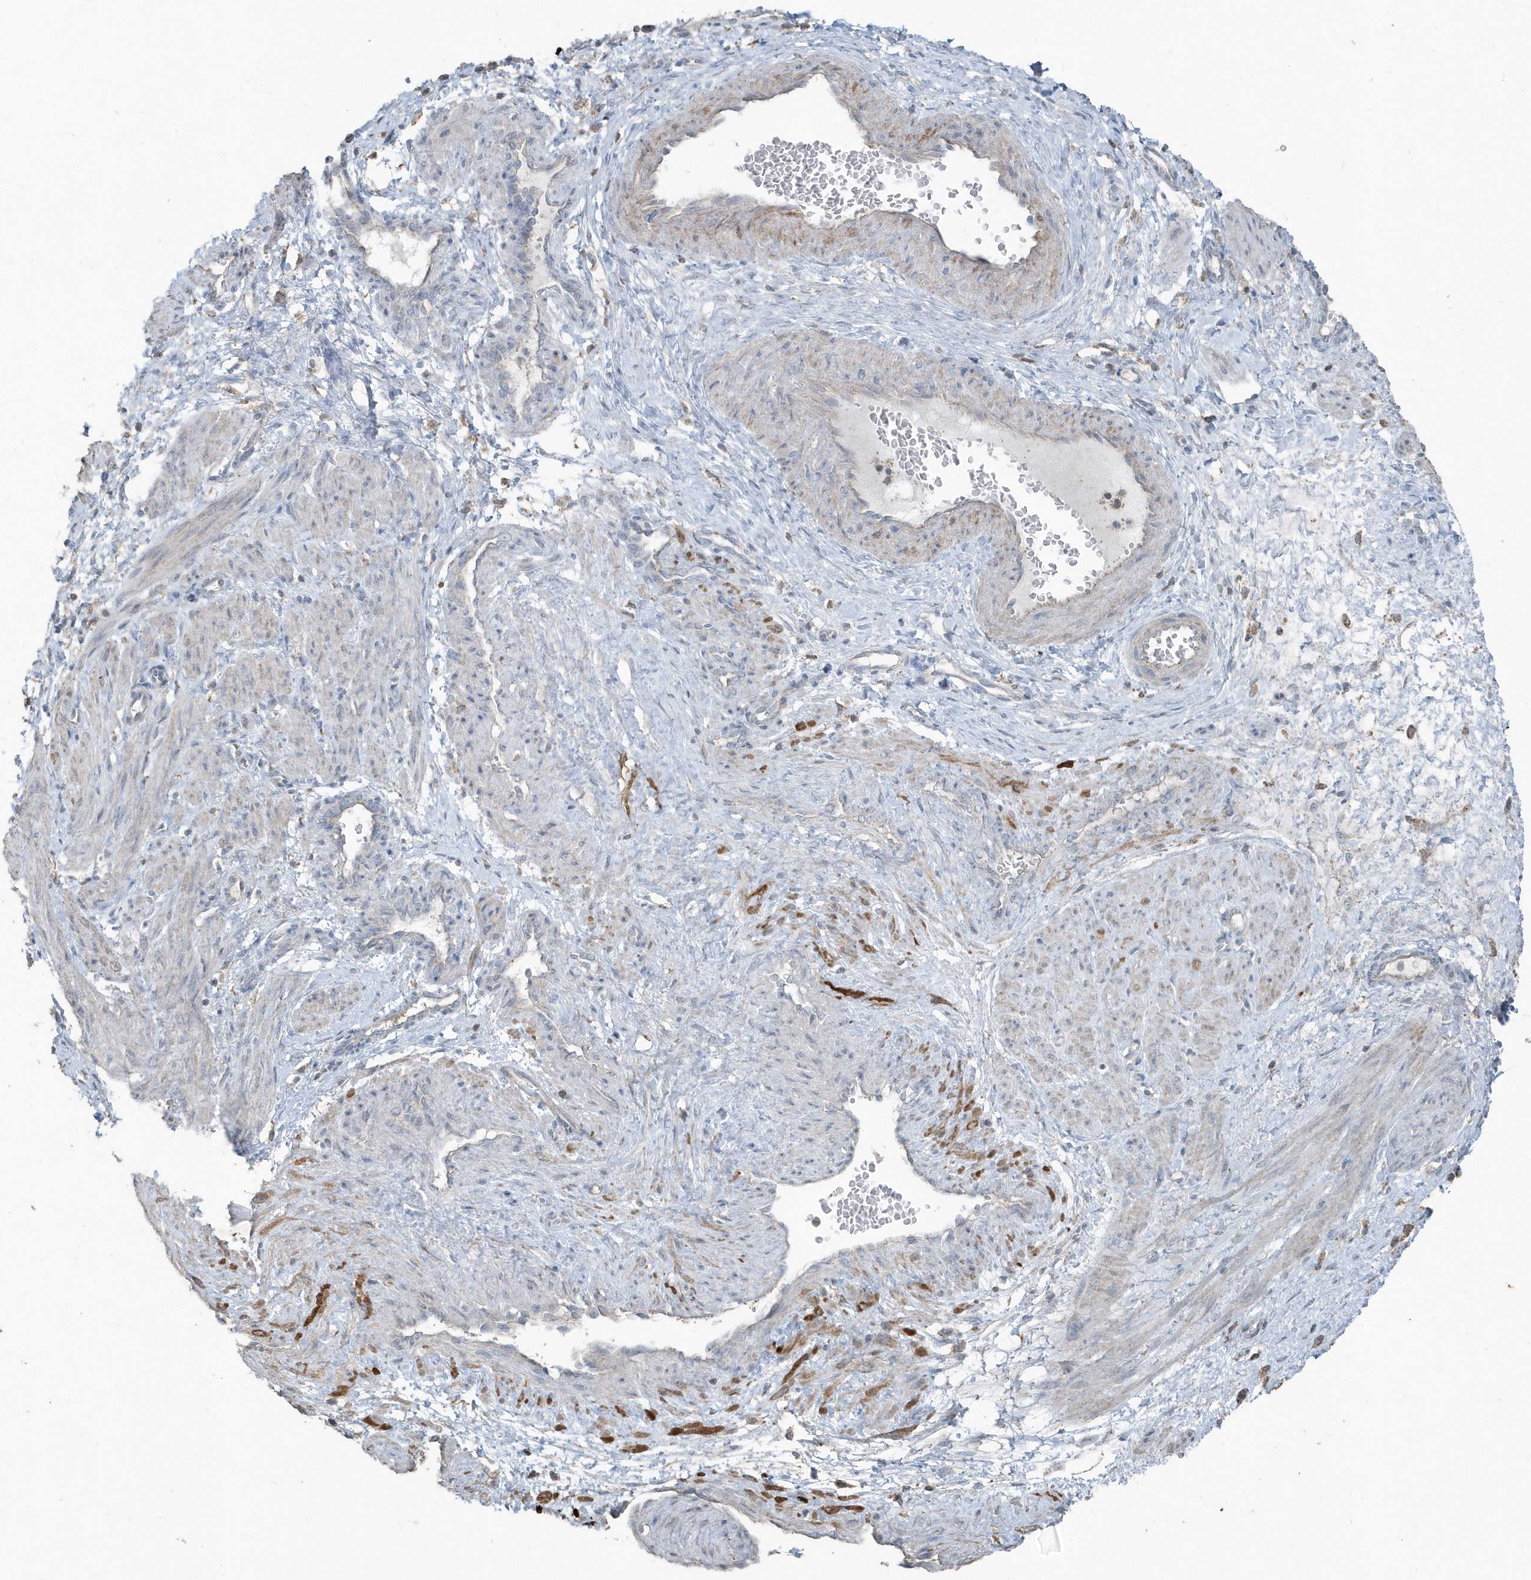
{"staining": {"intensity": "strong", "quantity": "25%-75%", "location": "cytoplasmic/membranous"}, "tissue": "smooth muscle", "cell_type": "Smooth muscle cells", "image_type": "normal", "snomed": [{"axis": "morphology", "description": "Normal tissue, NOS"}, {"axis": "topography", "description": "Endometrium"}], "caption": "This photomicrograph exhibits IHC staining of unremarkable human smooth muscle, with high strong cytoplasmic/membranous staining in approximately 25%-75% of smooth muscle cells.", "gene": "ACTC1", "patient": {"sex": "female", "age": 33}}